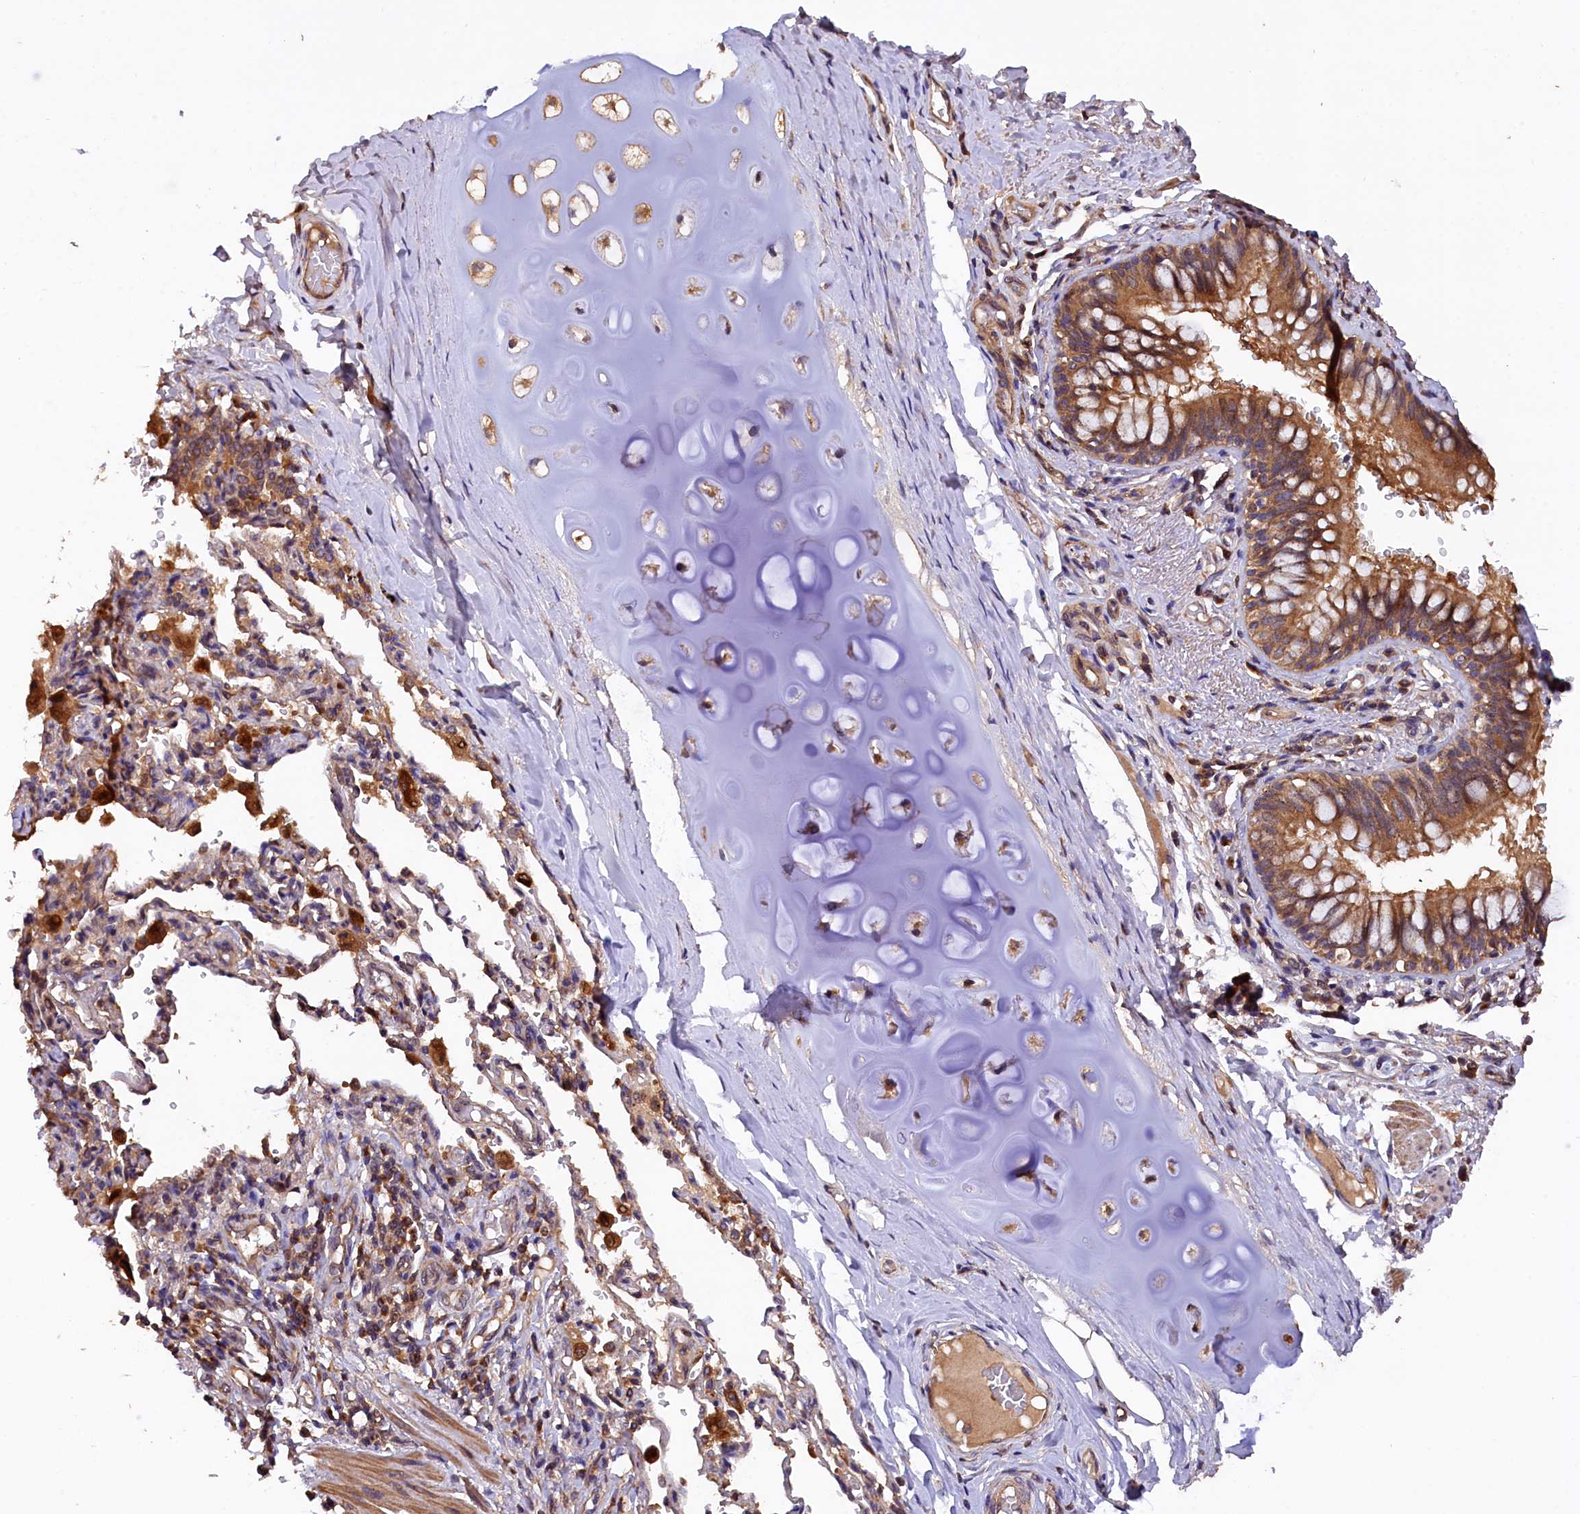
{"staining": {"intensity": "strong", "quantity": ">75%", "location": "cytoplasmic/membranous"}, "tissue": "bronchus", "cell_type": "Respiratory epithelial cells", "image_type": "normal", "snomed": [{"axis": "morphology", "description": "Normal tissue, NOS"}, {"axis": "topography", "description": "Cartilage tissue"}, {"axis": "topography", "description": "Bronchus"}], "caption": "The image displays a brown stain indicating the presence of a protein in the cytoplasmic/membranous of respiratory epithelial cells in bronchus. The staining is performed using DAB (3,3'-diaminobenzidine) brown chromogen to label protein expression. The nuclei are counter-stained blue using hematoxylin.", "gene": "KLC2", "patient": {"sex": "female", "age": 36}}